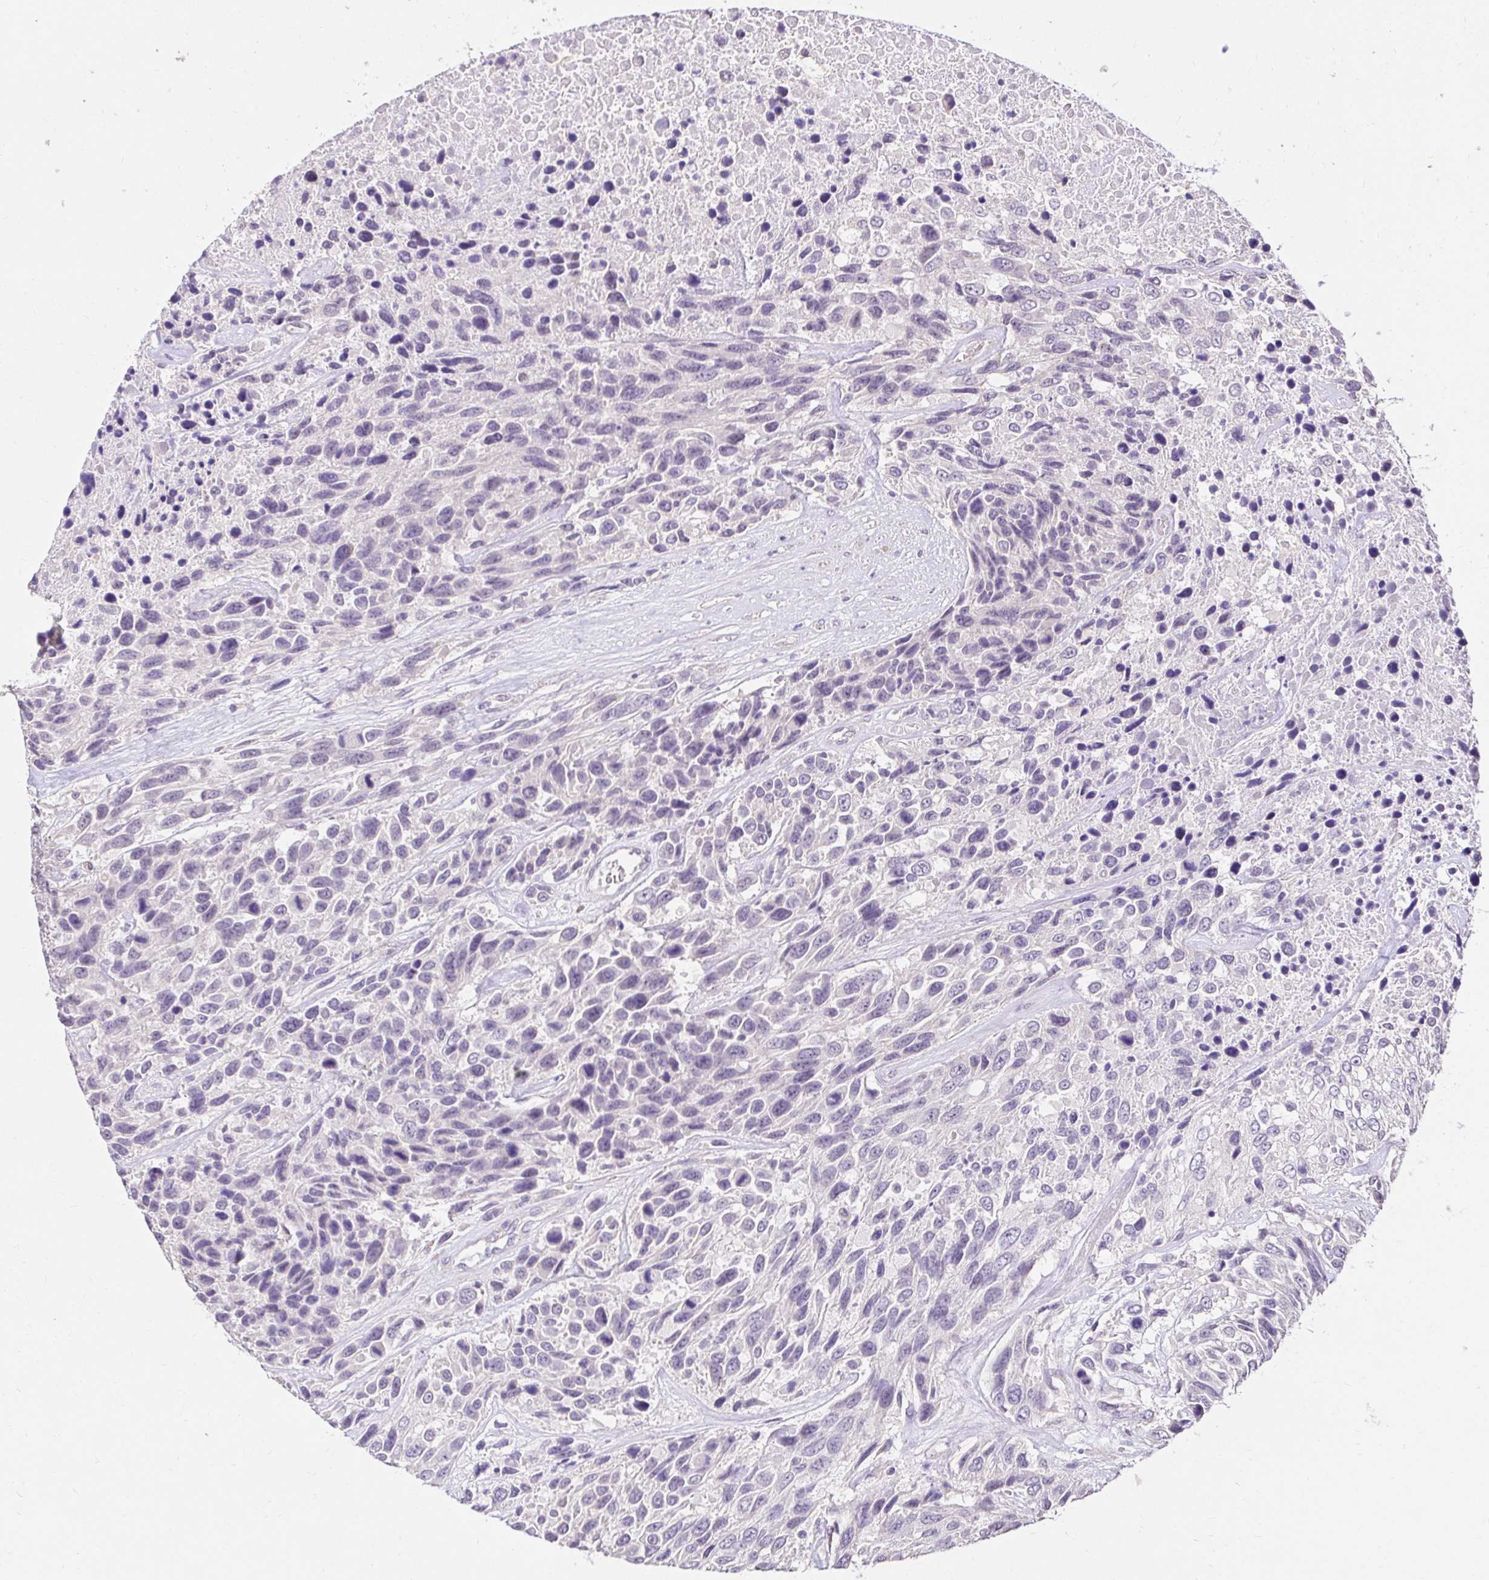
{"staining": {"intensity": "negative", "quantity": "none", "location": "none"}, "tissue": "urothelial cancer", "cell_type": "Tumor cells", "image_type": "cancer", "snomed": [{"axis": "morphology", "description": "Urothelial carcinoma, High grade"}, {"axis": "topography", "description": "Urinary bladder"}], "caption": "Urothelial cancer stained for a protein using immunohistochemistry (IHC) displays no positivity tumor cells.", "gene": "KIAA1210", "patient": {"sex": "female", "age": 70}}